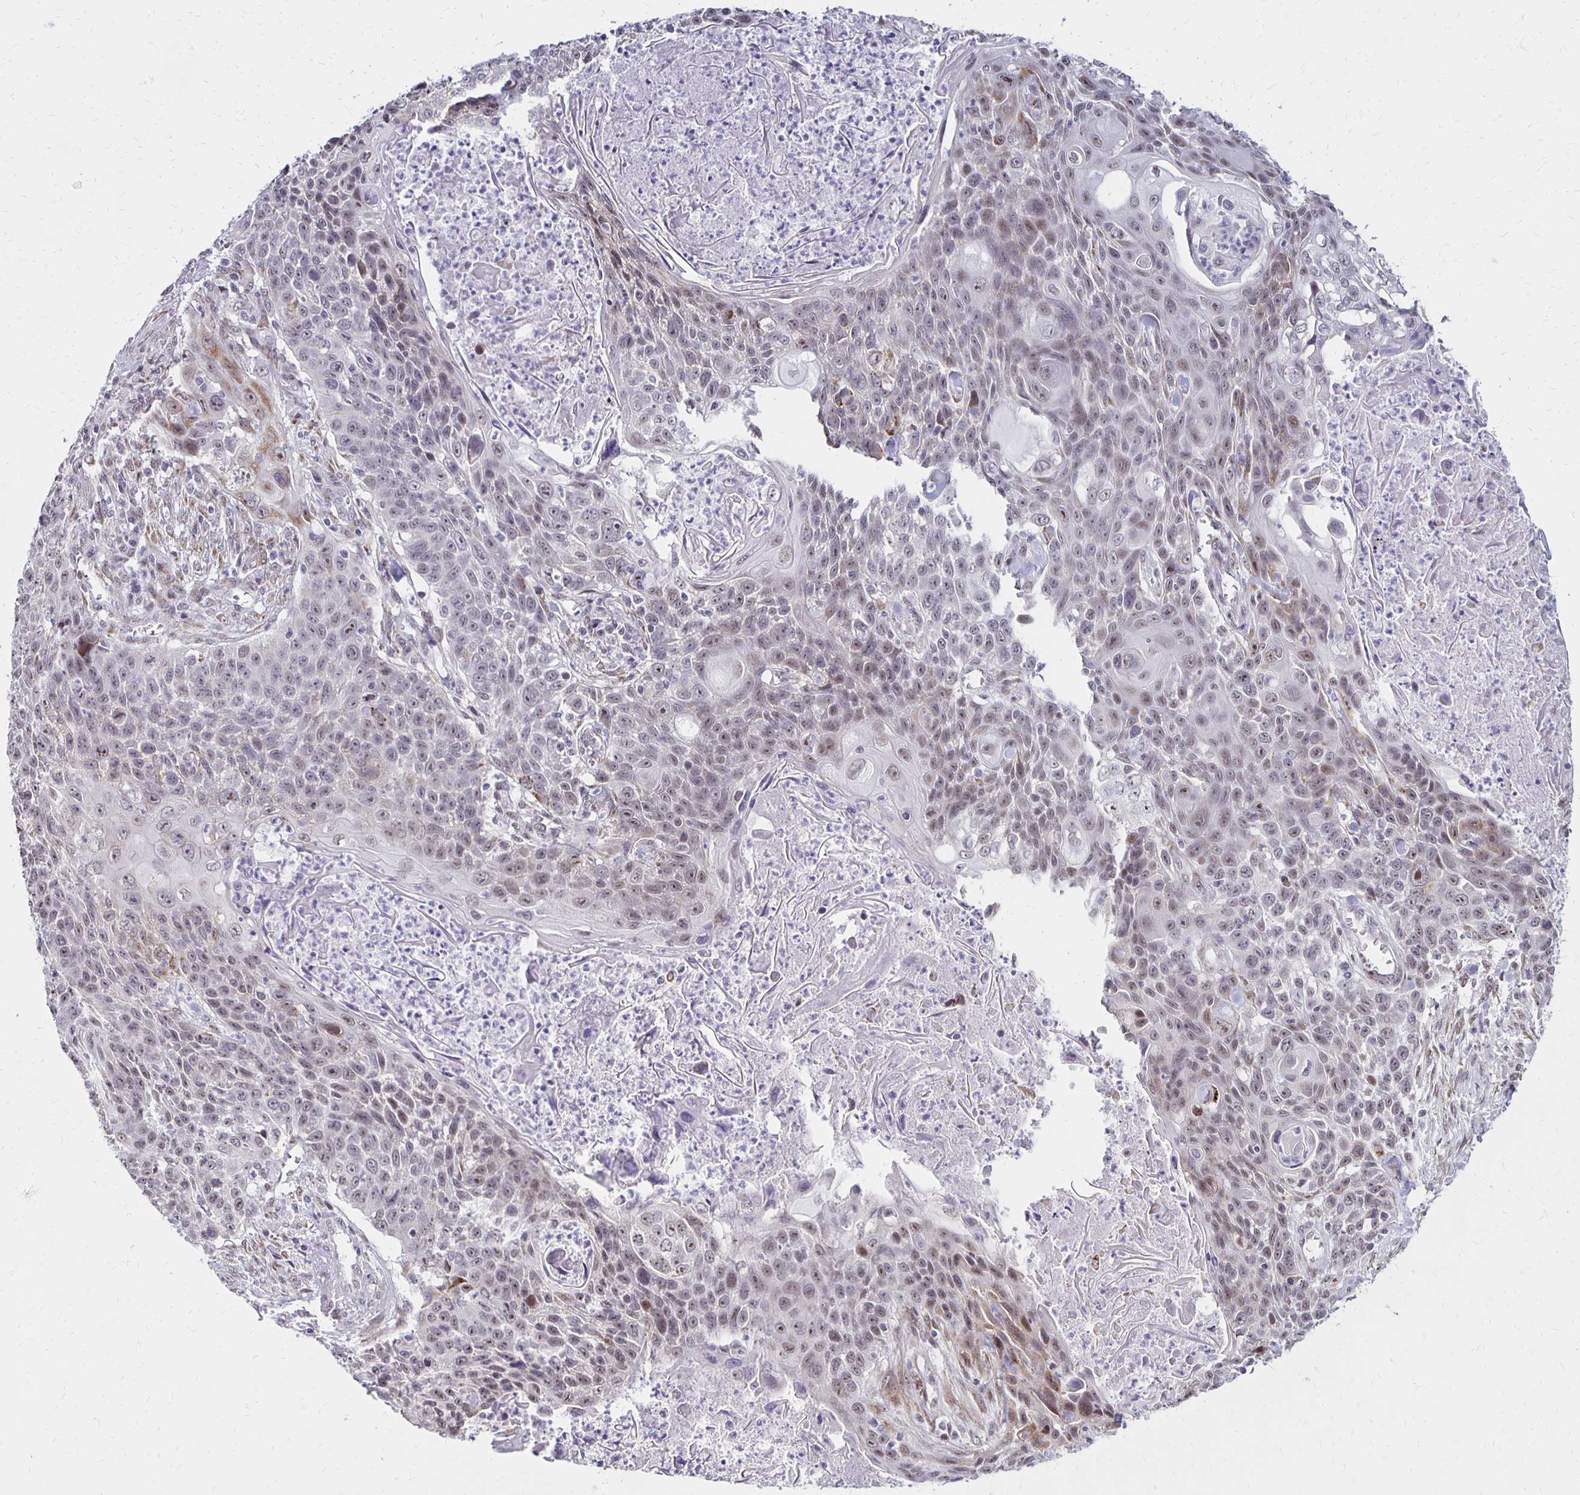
{"staining": {"intensity": "weak", "quantity": "<25%", "location": "nuclear"}, "tissue": "lung cancer", "cell_type": "Tumor cells", "image_type": "cancer", "snomed": [{"axis": "morphology", "description": "Squamous cell carcinoma, NOS"}, {"axis": "morphology", "description": "Squamous cell carcinoma, metastatic, NOS"}, {"axis": "topography", "description": "Lung"}, {"axis": "topography", "description": "Pleura, NOS"}], "caption": "Image shows no significant protein staining in tumor cells of metastatic squamous cell carcinoma (lung). (Stains: DAB immunohistochemistry with hematoxylin counter stain, Microscopy: brightfield microscopy at high magnification).", "gene": "DAGLA", "patient": {"sex": "male", "age": 72}}